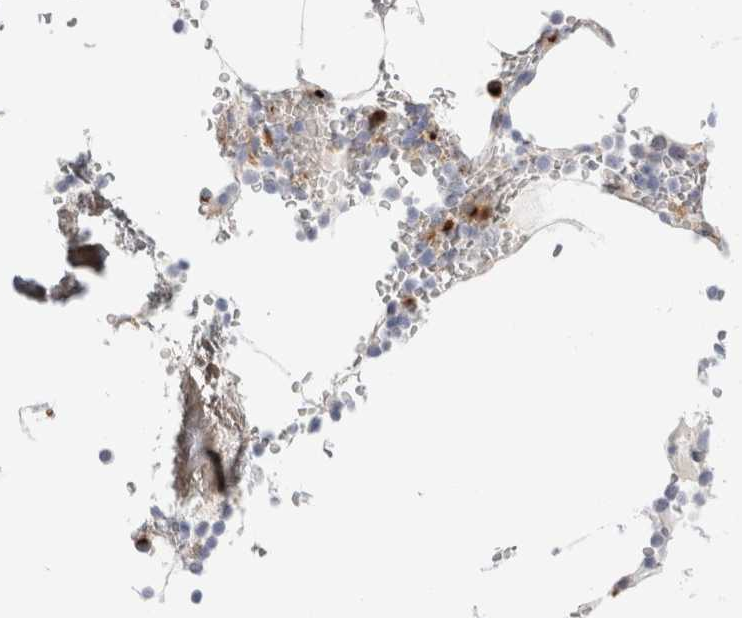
{"staining": {"intensity": "moderate", "quantity": "<25%", "location": "cytoplasmic/membranous"}, "tissue": "bone marrow", "cell_type": "Hematopoietic cells", "image_type": "normal", "snomed": [{"axis": "morphology", "description": "Normal tissue, NOS"}, {"axis": "topography", "description": "Bone marrow"}], "caption": "This histopathology image displays benign bone marrow stained with immunohistochemistry (IHC) to label a protein in brown. The cytoplasmic/membranous of hematopoietic cells show moderate positivity for the protein. Nuclei are counter-stained blue.", "gene": "MCFD2", "patient": {"sex": "male", "age": 70}}